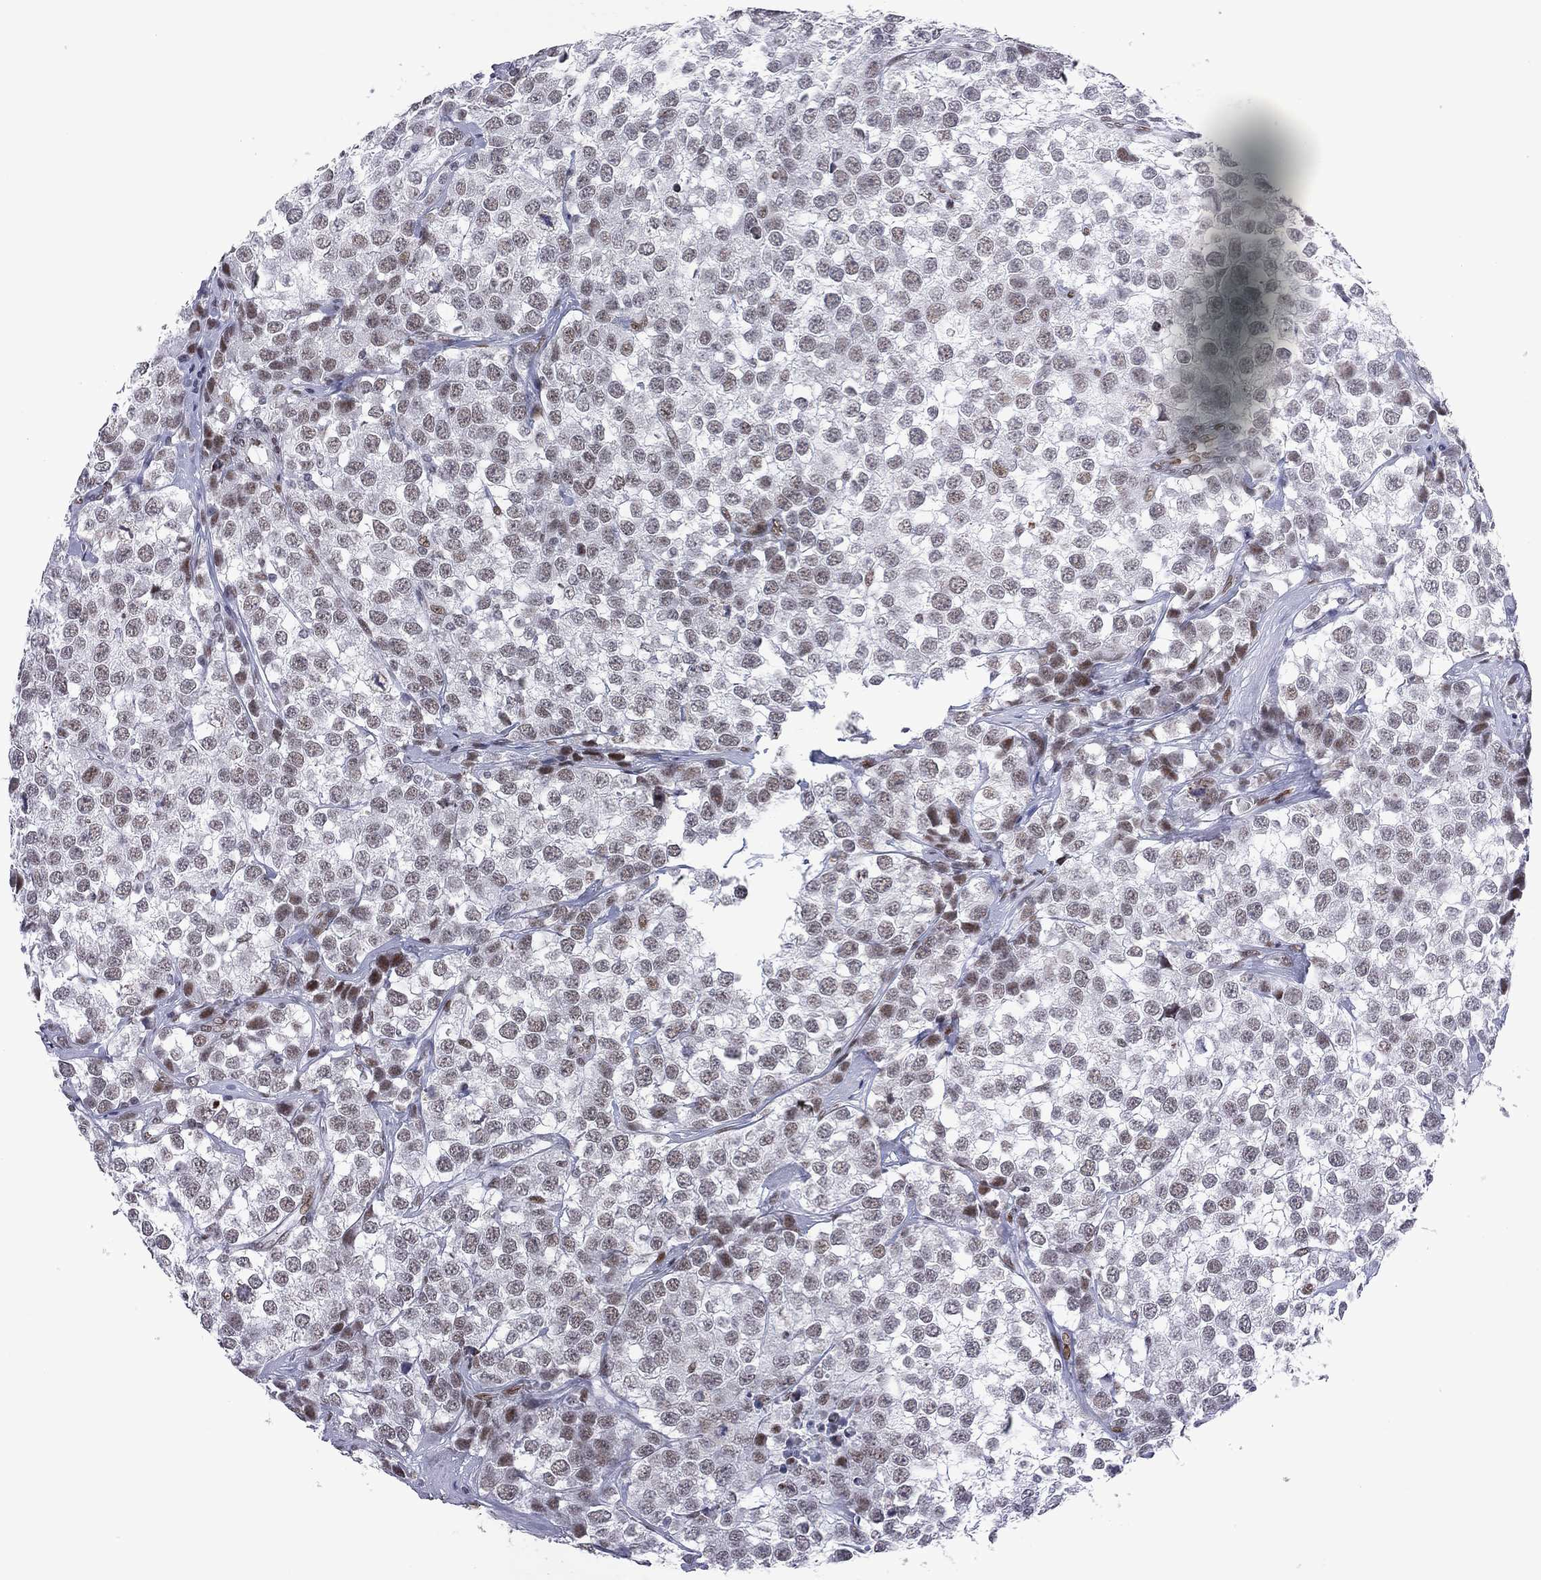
{"staining": {"intensity": "weak", "quantity": ">75%", "location": "nuclear"}, "tissue": "testis cancer", "cell_type": "Tumor cells", "image_type": "cancer", "snomed": [{"axis": "morphology", "description": "Seminoma, NOS"}, {"axis": "topography", "description": "Testis"}], "caption": "DAB immunohistochemical staining of human testis cancer (seminoma) demonstrates weak nuclear protein expression in about >75% of tumor cells. (brown staining indicates protein expression, while blue staining denotes nuclei).", "gene": "ZBTB47", "patient": {"sex": "male", "age": 59}}